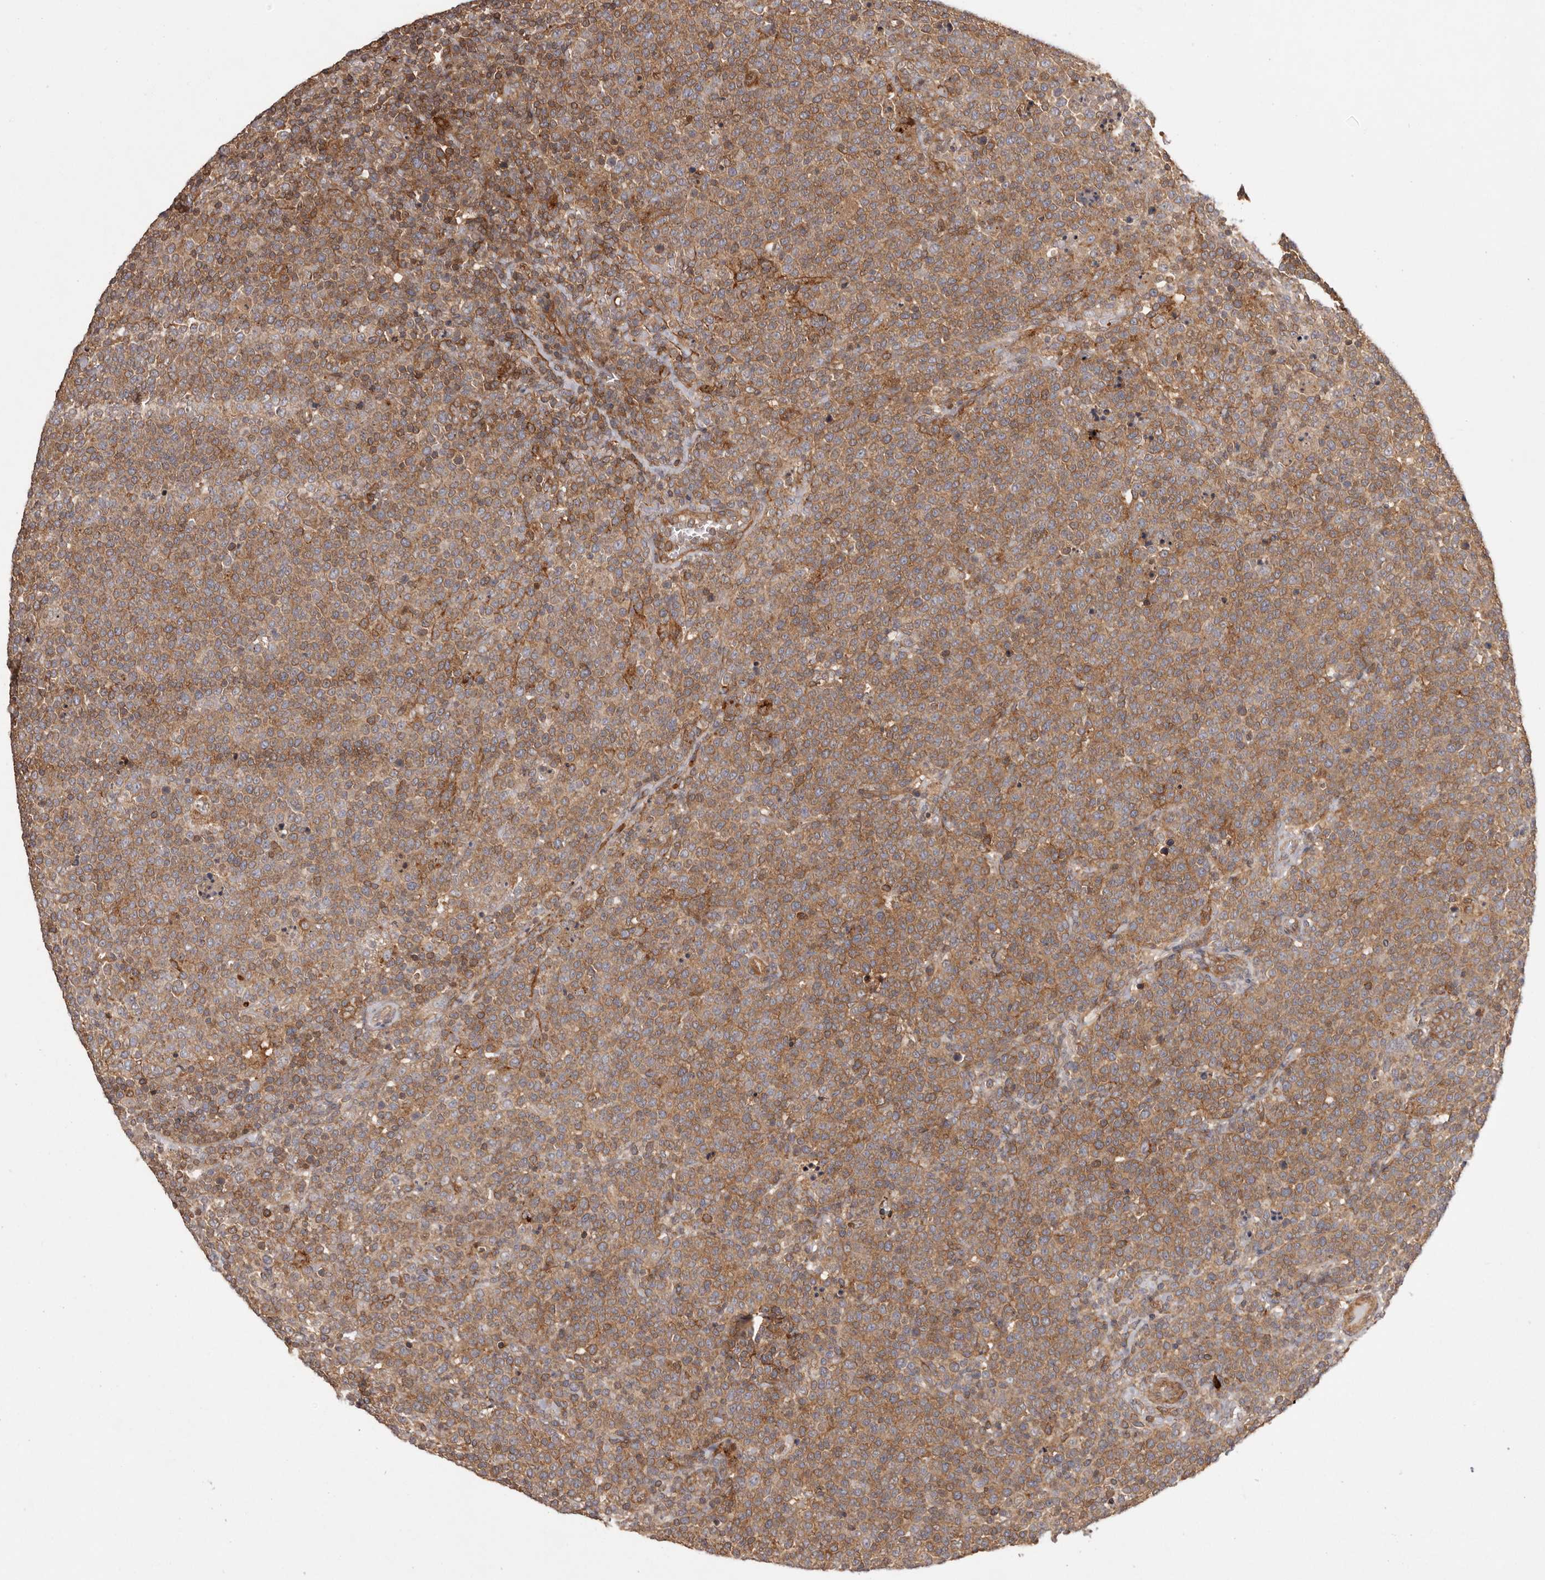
{"staining": {"intensity": "moderate", "quantity": ">75%", "location": "cytoplasmic/membranous"}, "tissue": "lymphoma", "cell_type": "Tumor cells", "image_type": "cancer", "snomed": [{"axis": "morphology", "description": "Malignant lymphoma, non-Hodgkin's type, High grade"}, {"axis": "topography", "description": "Lymph node"}], "caption": "A brown stain shows moderate cytoplasmic/membranous positivity of a protein in lymphoma tumor cells. Nuclei are stained in blue.", "gene": "NFKBIA", "patient": {"sex": "male", "age": 61}}